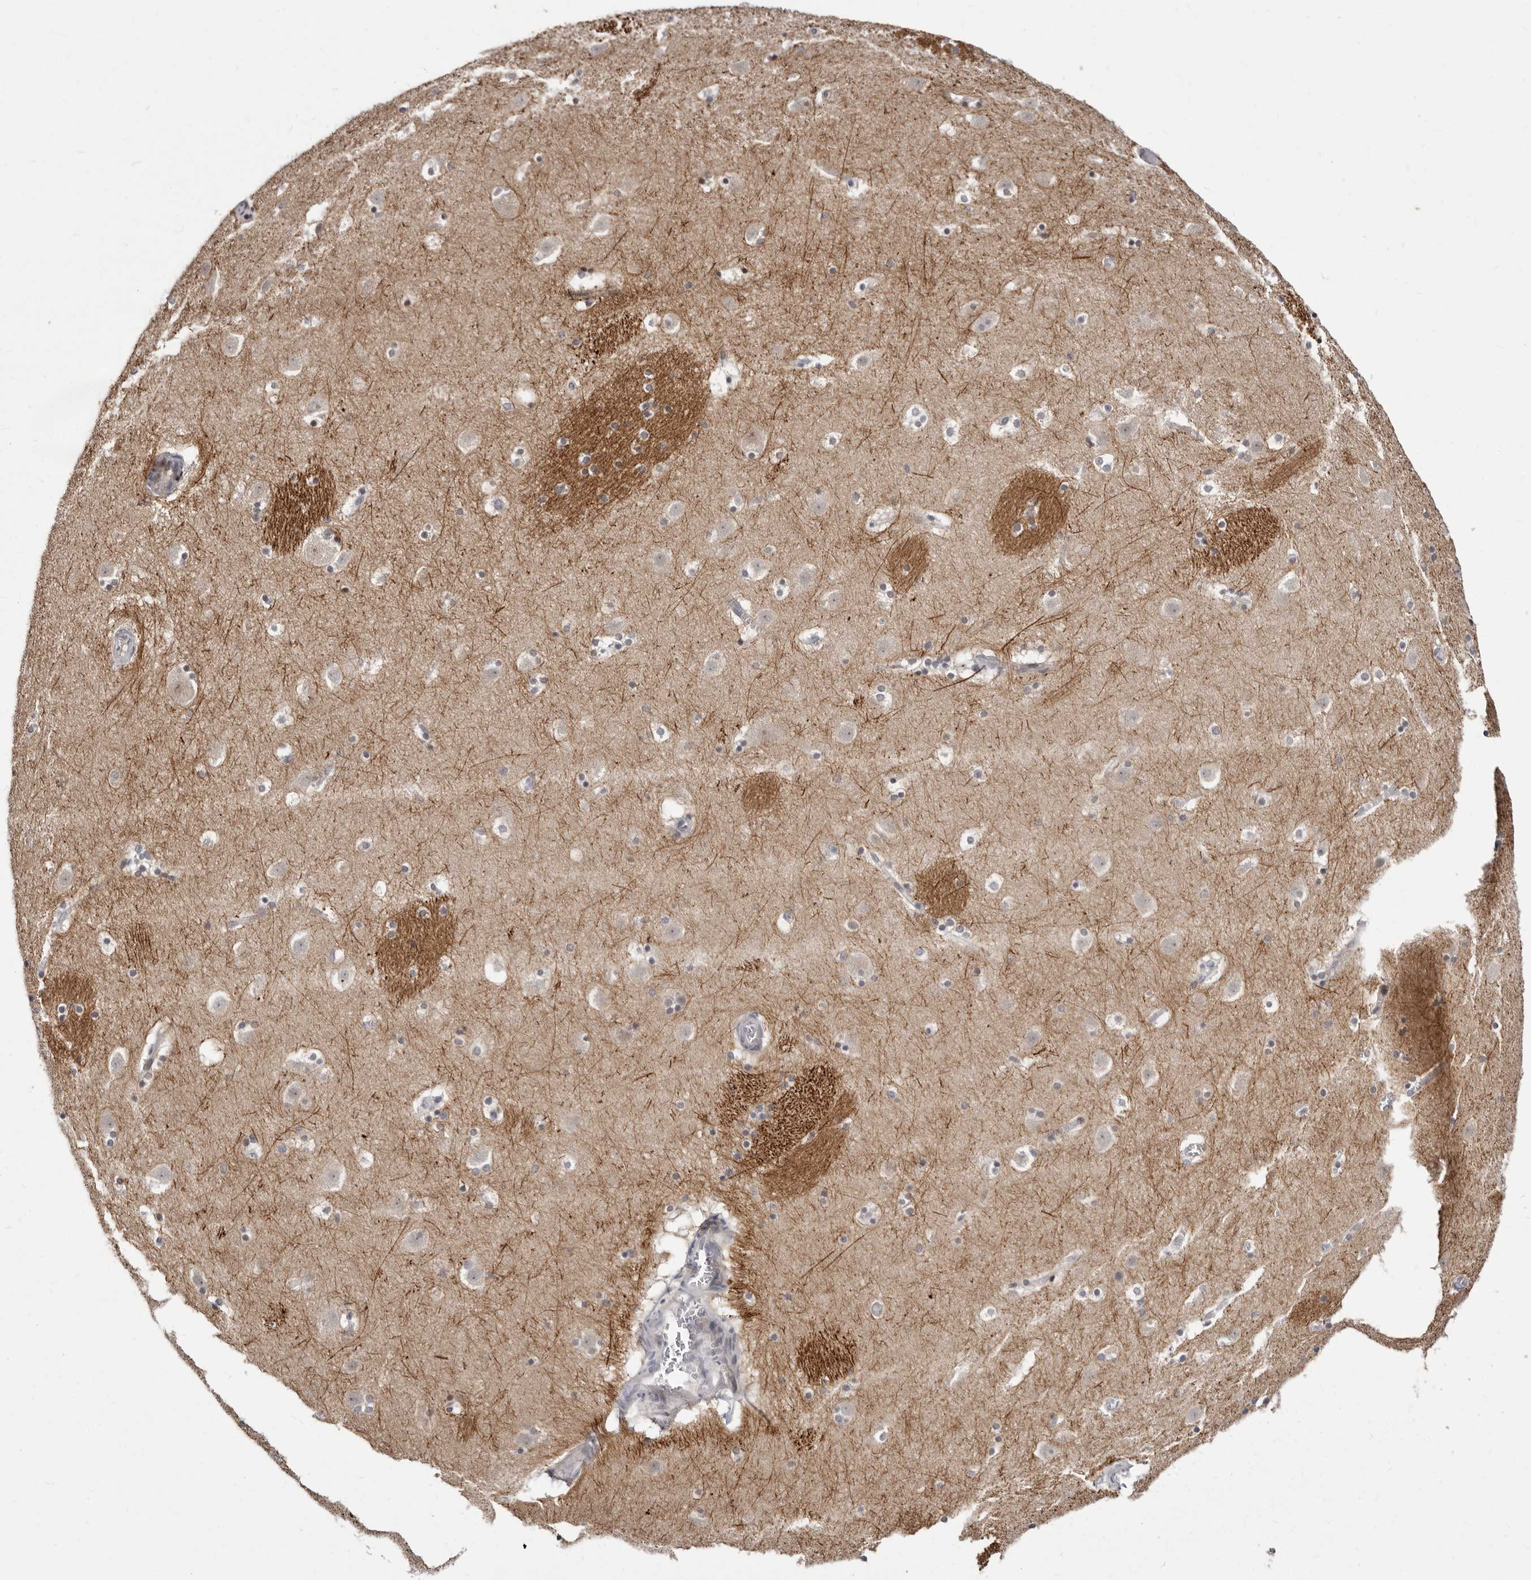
{"staining": {"intensity": "weak", "quantity": "<25%", "location": "cytoplasmic/membranous"}, "tissue": "caudate", "cell_type": "Glial cells", "image_type": "normal", "snomed": [{"axis": "morphology", "description": "Normal tissue, NOS"}, {"axis": "topography", "description": "Lateral ventricle wall"}], "caption": "An image of human caudate is negative for staining in glial cells. (DAB immunohistochemistry visualized using brightfield microscopy, high magnification).", "gene": "KLHL4", "patient": {"sex": "male", "age": 45}}